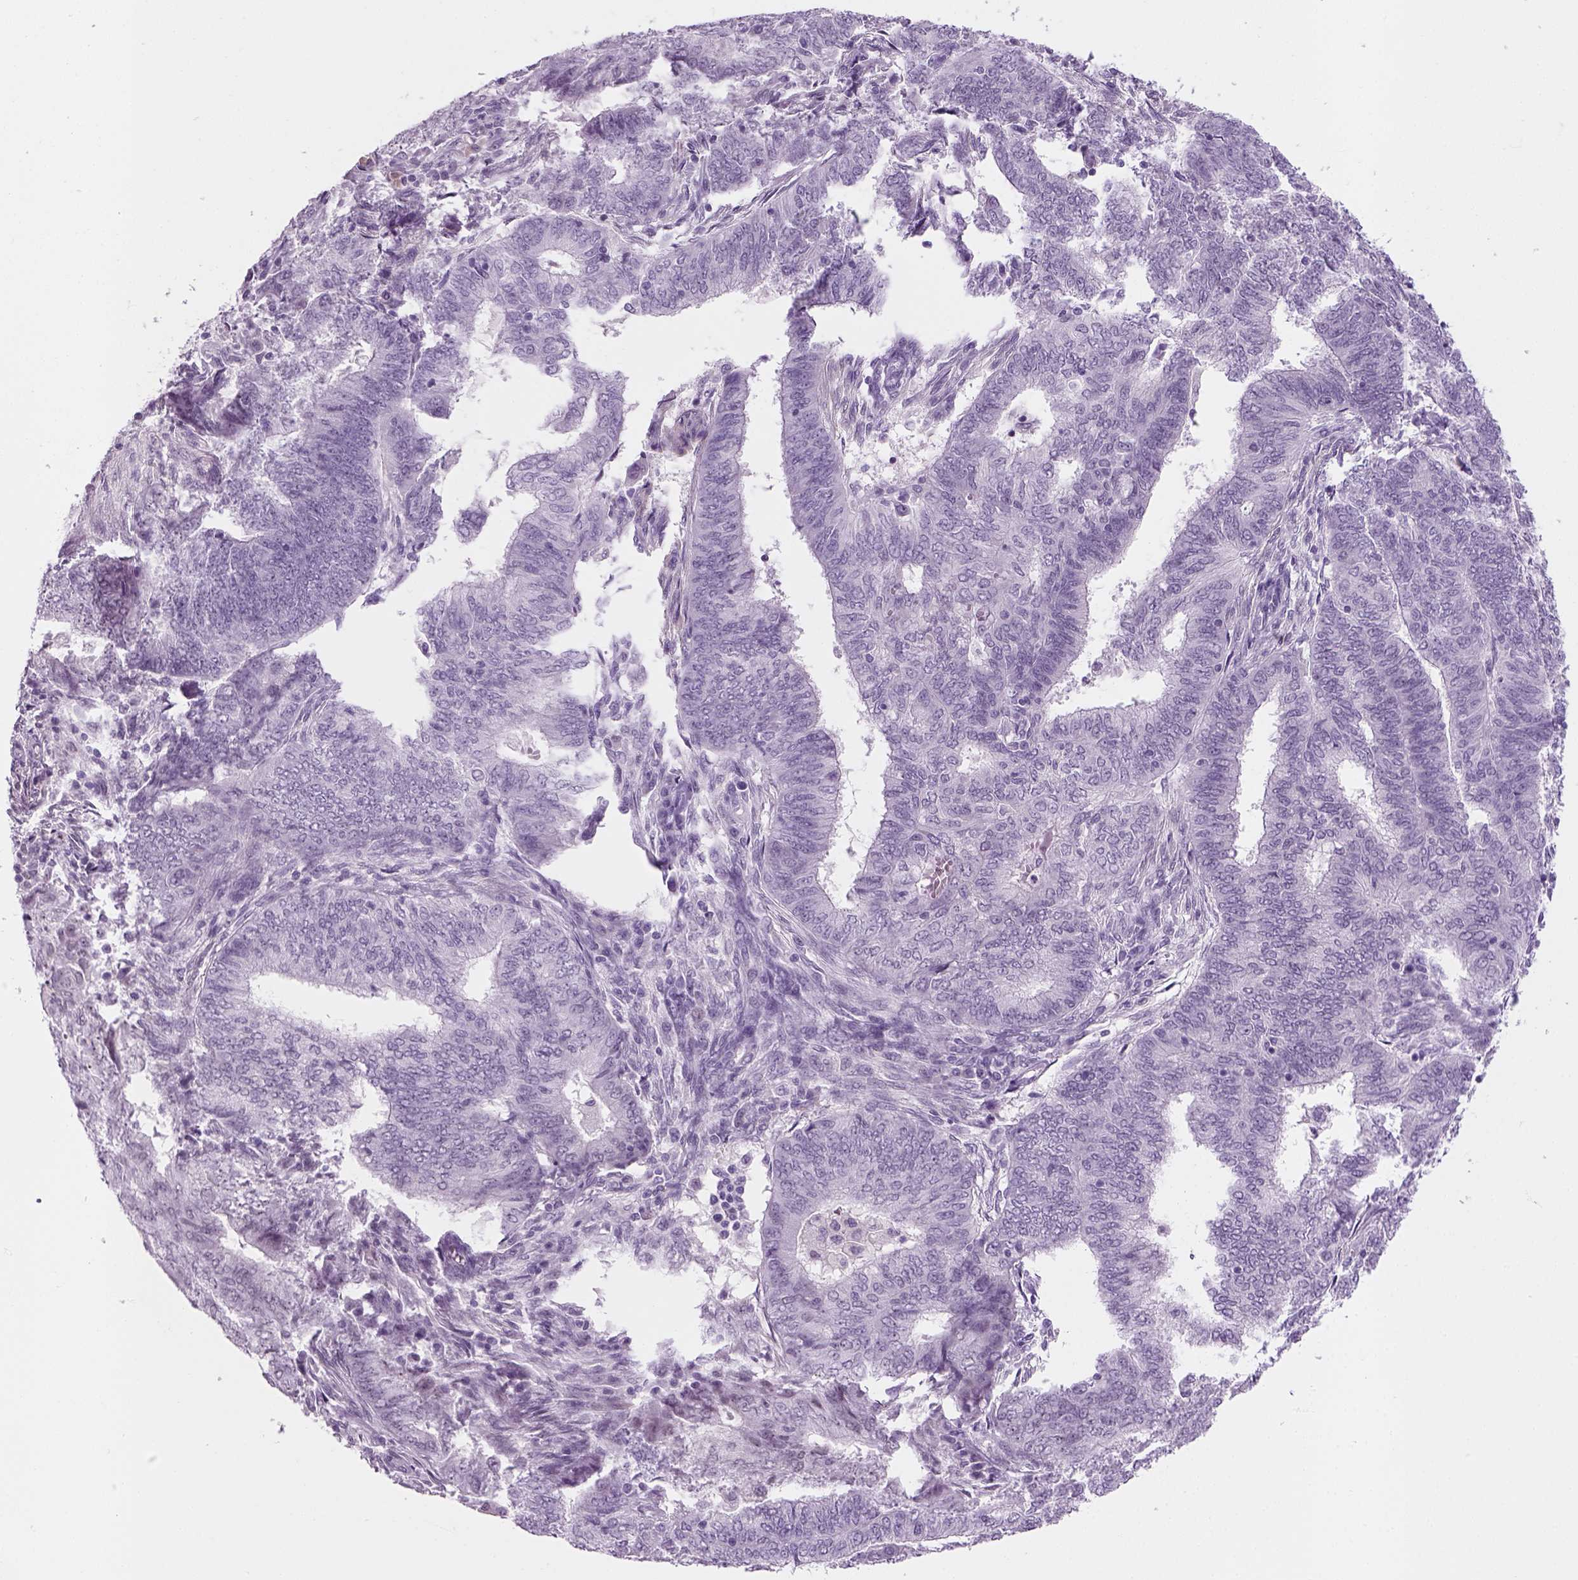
{"staining": {"intensity": "negative", "quantity": "none", "location": "none"}, "tissue": "endometrial cancer", "cell_type": "Tumor cells", "image_type": "cancer", "snomed": [{"axis": "morphology", "description": "Adenocarcinoma, NOS"}, {"axis": "topography", "description": "Endometrium"}], "caption": "DAB immunohistochemical staining of human endometrial cancer (adenocarcinoma) reveals no significant staining in tumor cells.", "gene": "ZNF865", "patient": {"sex": "female", "age": 62}}